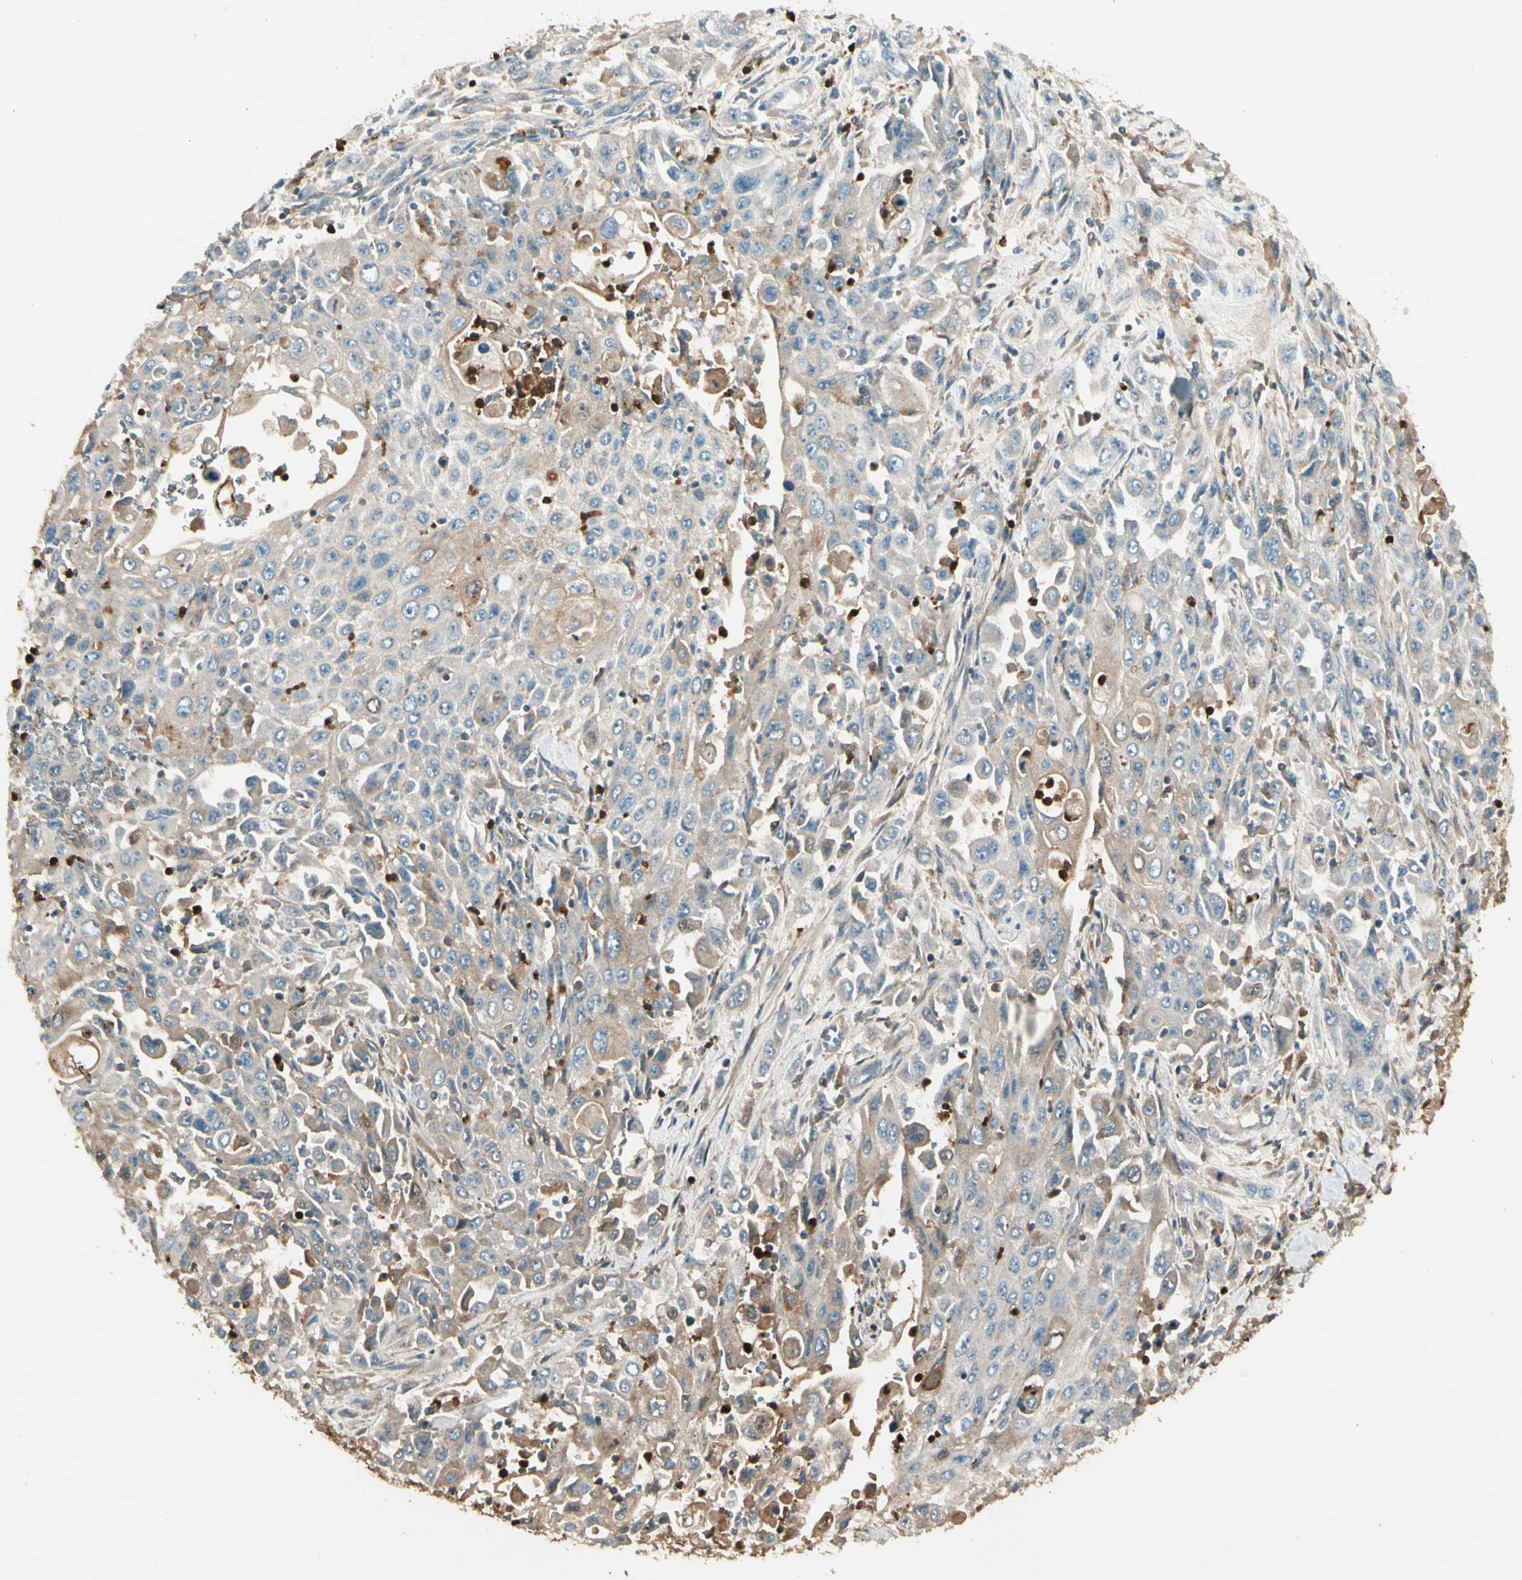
{"staining": {"intensity": "weak", "quantity": "25%-75%", "location": "cytoplasmic/membranous"}, "tissue": "pancreatic cancer", "cell_type": "Tumor cells", "image_type": "cancer", "snomed": [{"axis": "morphology", "description": "Adenocarcinoma, NOS"}, {"axis": "topography", "description": "Pancreas"}], "caption": "Immunohistochemistry photomicrograph of neoplastic tissue: adenocarcinoma (pancreatic) stained using IHC exhibits low levels of weak protein expression localized specifically in the cytoplasmic/membranous of tumor cells, appearing as a cytoplasmic/membranous brown color.", "gene": "STX11", "patient": {"sex": "male", "age": 70}}